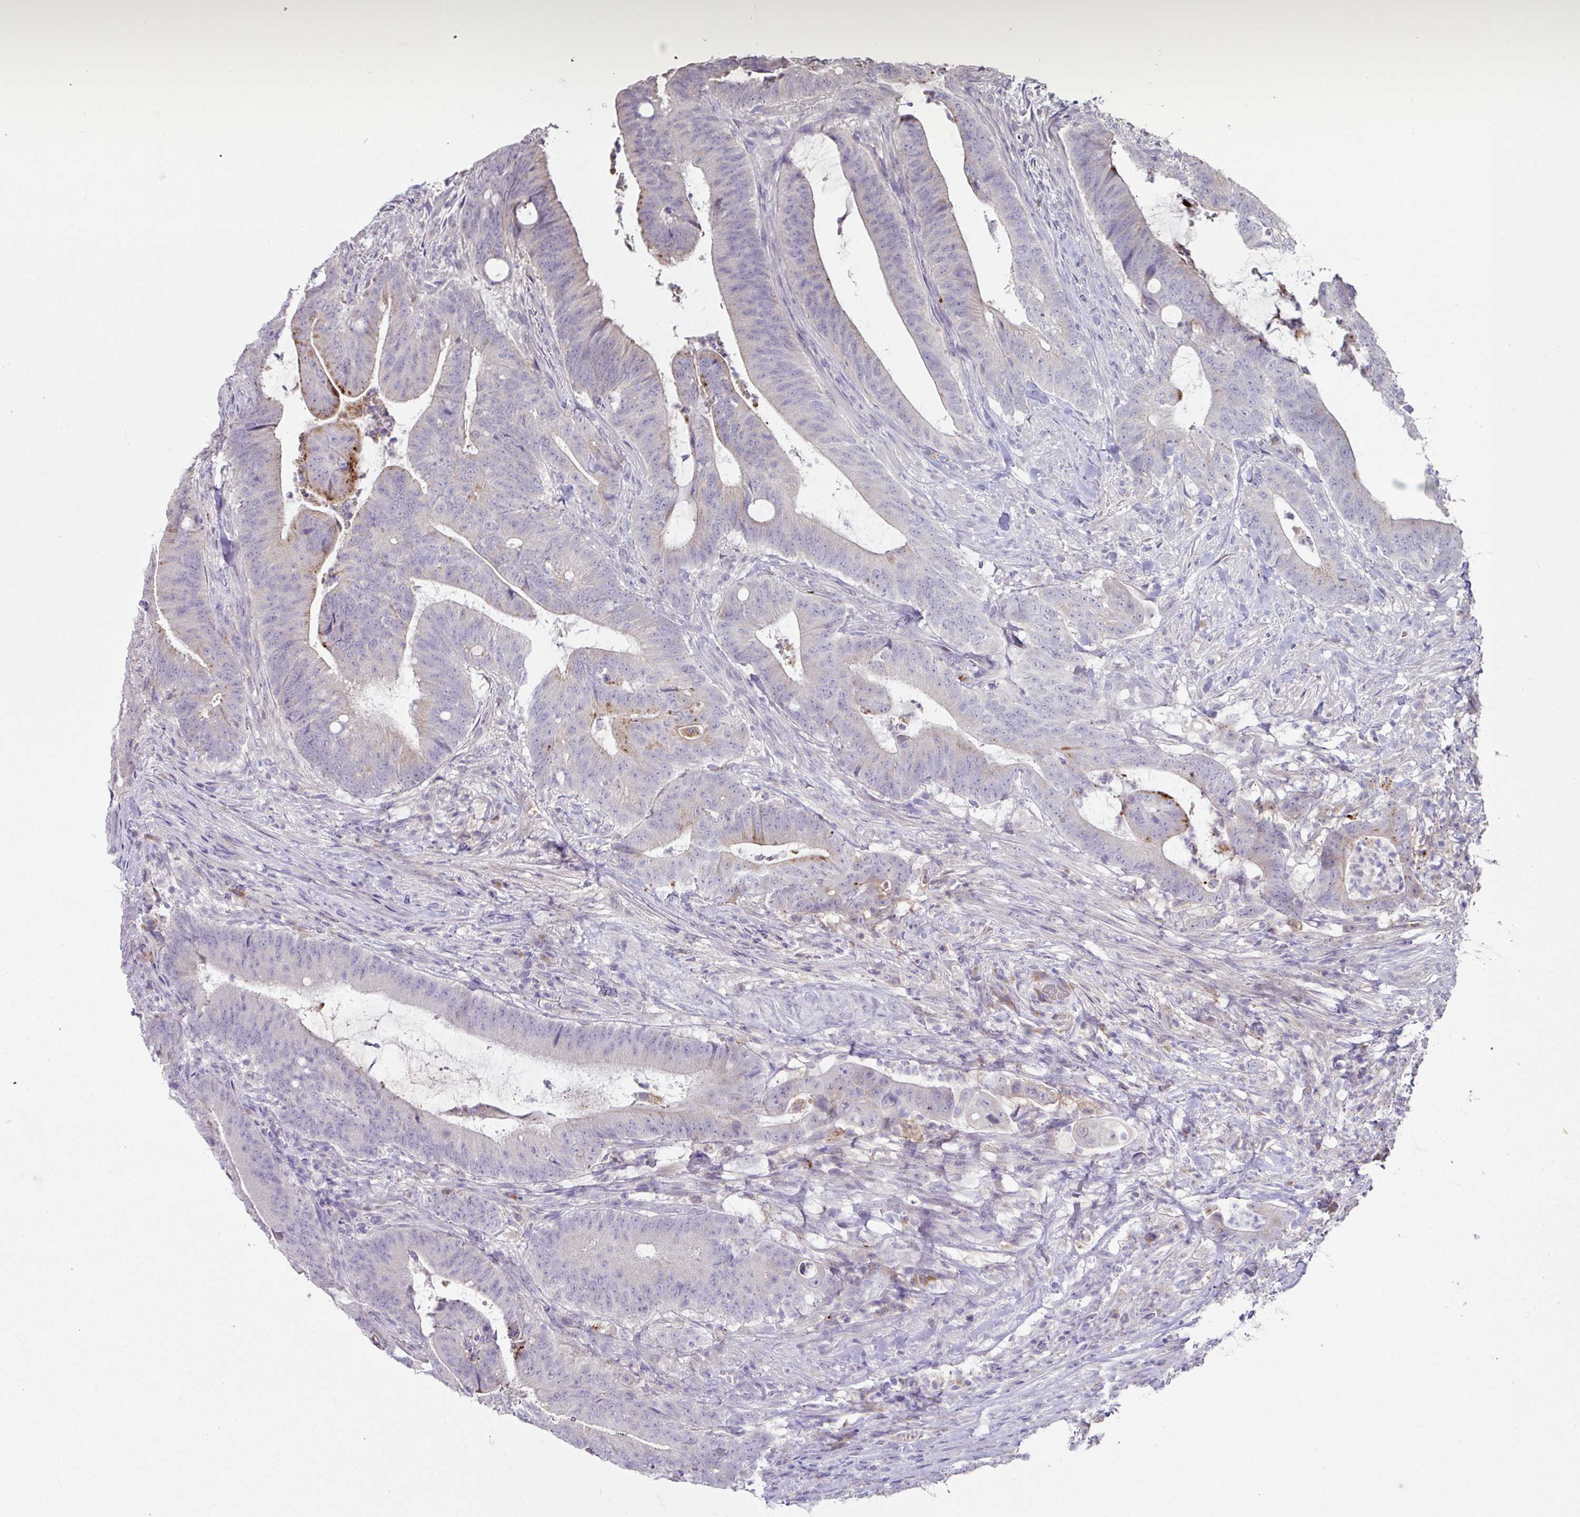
{"staining": {"intensity": "moderate", "quantity": "<25%", "location": "cytoplasmic/membranous"}, "tissue": "colorectal cancer", "cell_type": "Tumor cells", "image_type": "cancer", "snomed": [{"axis": "morphology", "description": "Adenocarcinoma, NOS"}, {"axis": "topography", "description": "Colon"}], "caption": "Immunohistochemistry (IHC) micrograph of neoplastic tissue: colorectal adenocarcinoma stained using IHC exhibits low levels of moderate protein expression localized specifically in the cytoplasmic/membranous of tumor cells, appearing as a cytoplasmic/membranous brown color.", "gene": "PLEKHH3", "patient": {"sex": "female", "age": 43}}